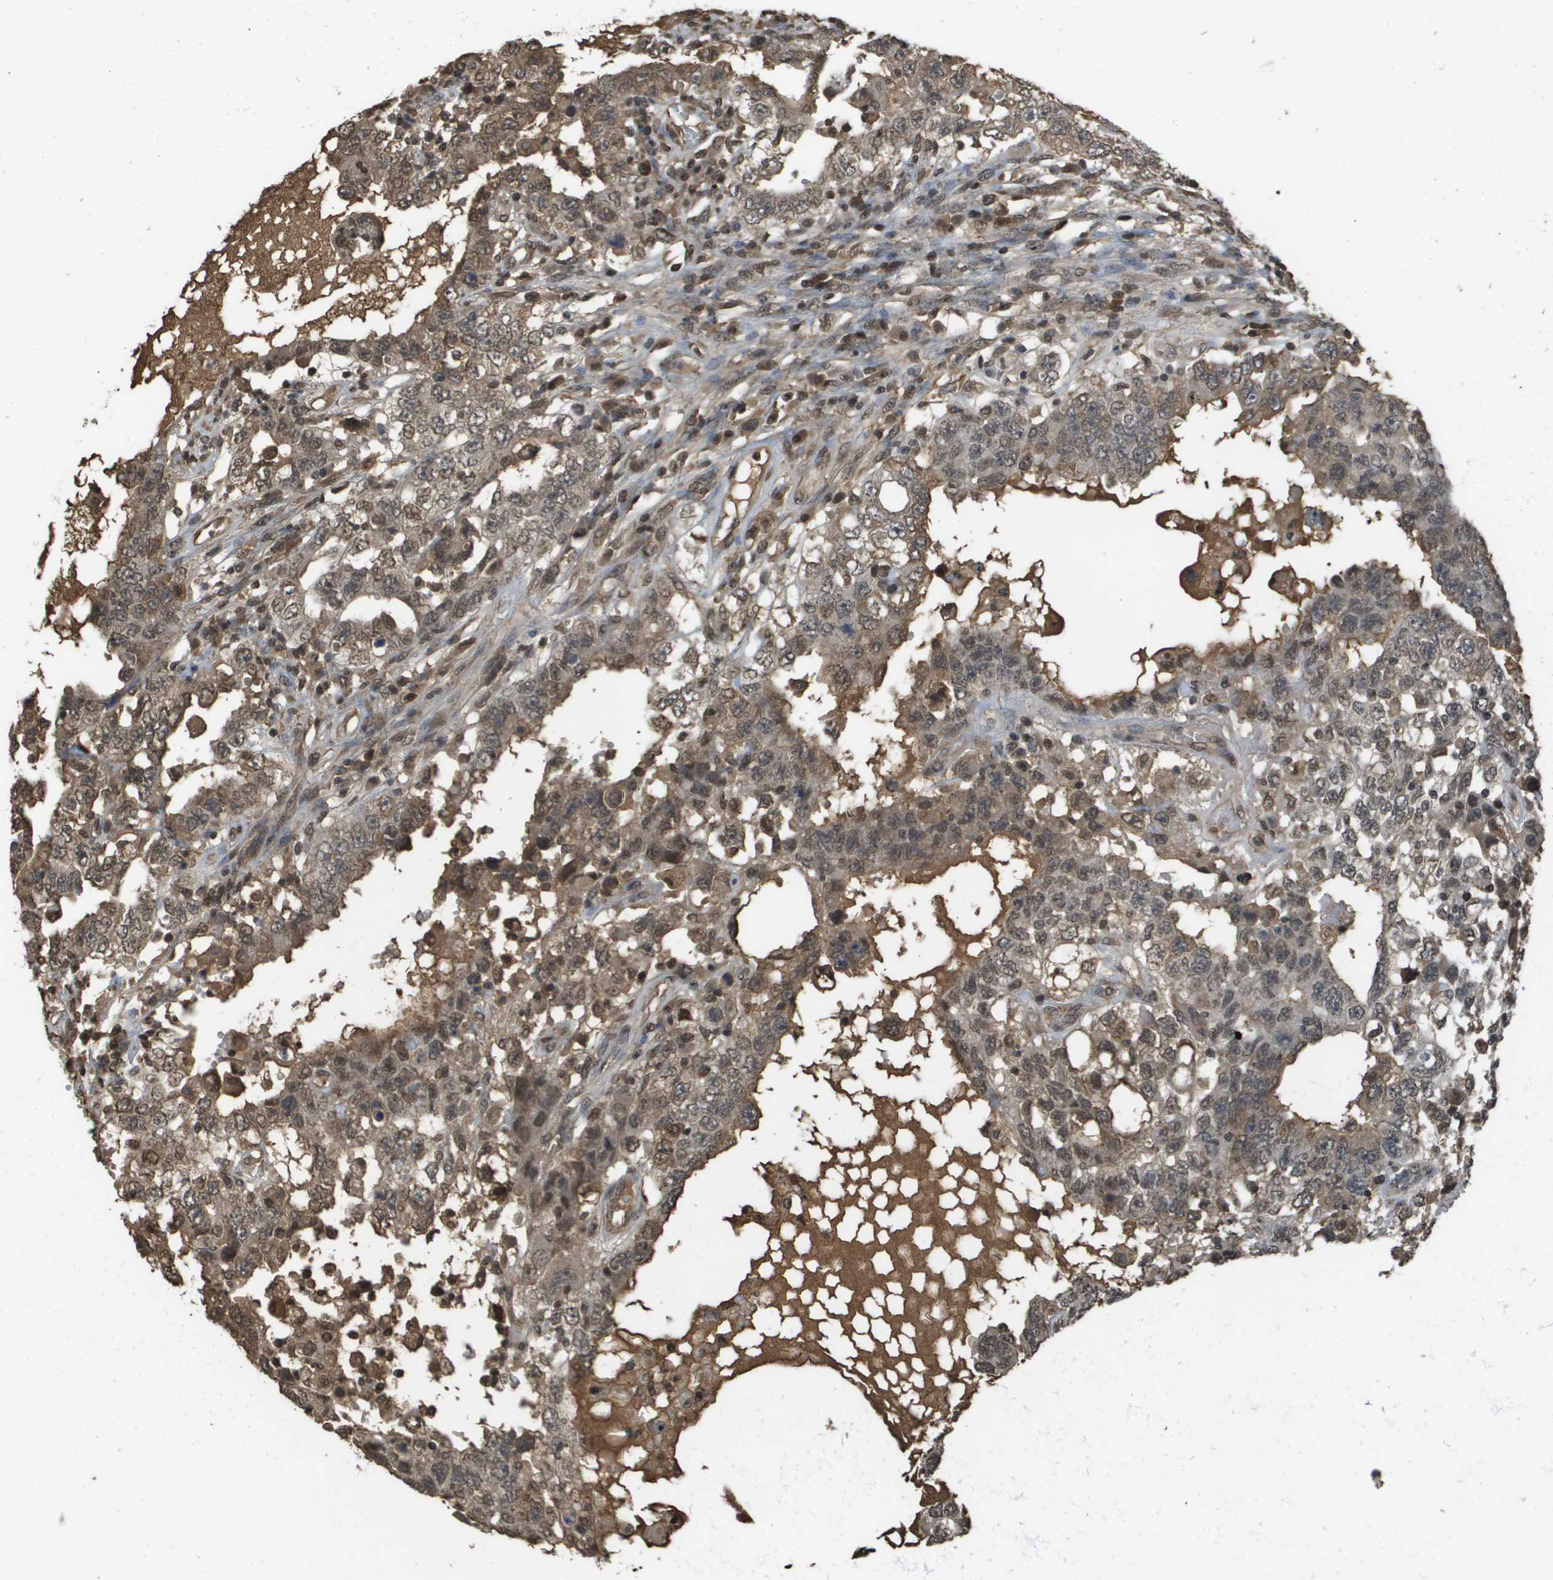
{"staining": {"intensity": "moderate", "quantity": "25%-75%", "location": "cytoplasmic/membranous,nuclear"}, "tissue": "testis cancer", "cell_type": "Tumor cells", "image_type": "cancer", "snomed": [{"axis": "morphology", "description": "Carcinoma, Embryonal, NOS"}, {"axis": "topography", "description": "Testis"}], "caption": "Tumor cells exhibit moderate cytoplasmic/membranous and nuclear expression in about 25%-75% of cells in embryonal carcinoma (testis). The staining was performed using DAB, with brown indicating positive protein expression. Nuclei are stained blue with hematoxylin.", "gene": "NDRG2", "patient": {"sex": "male", "age": 26}}